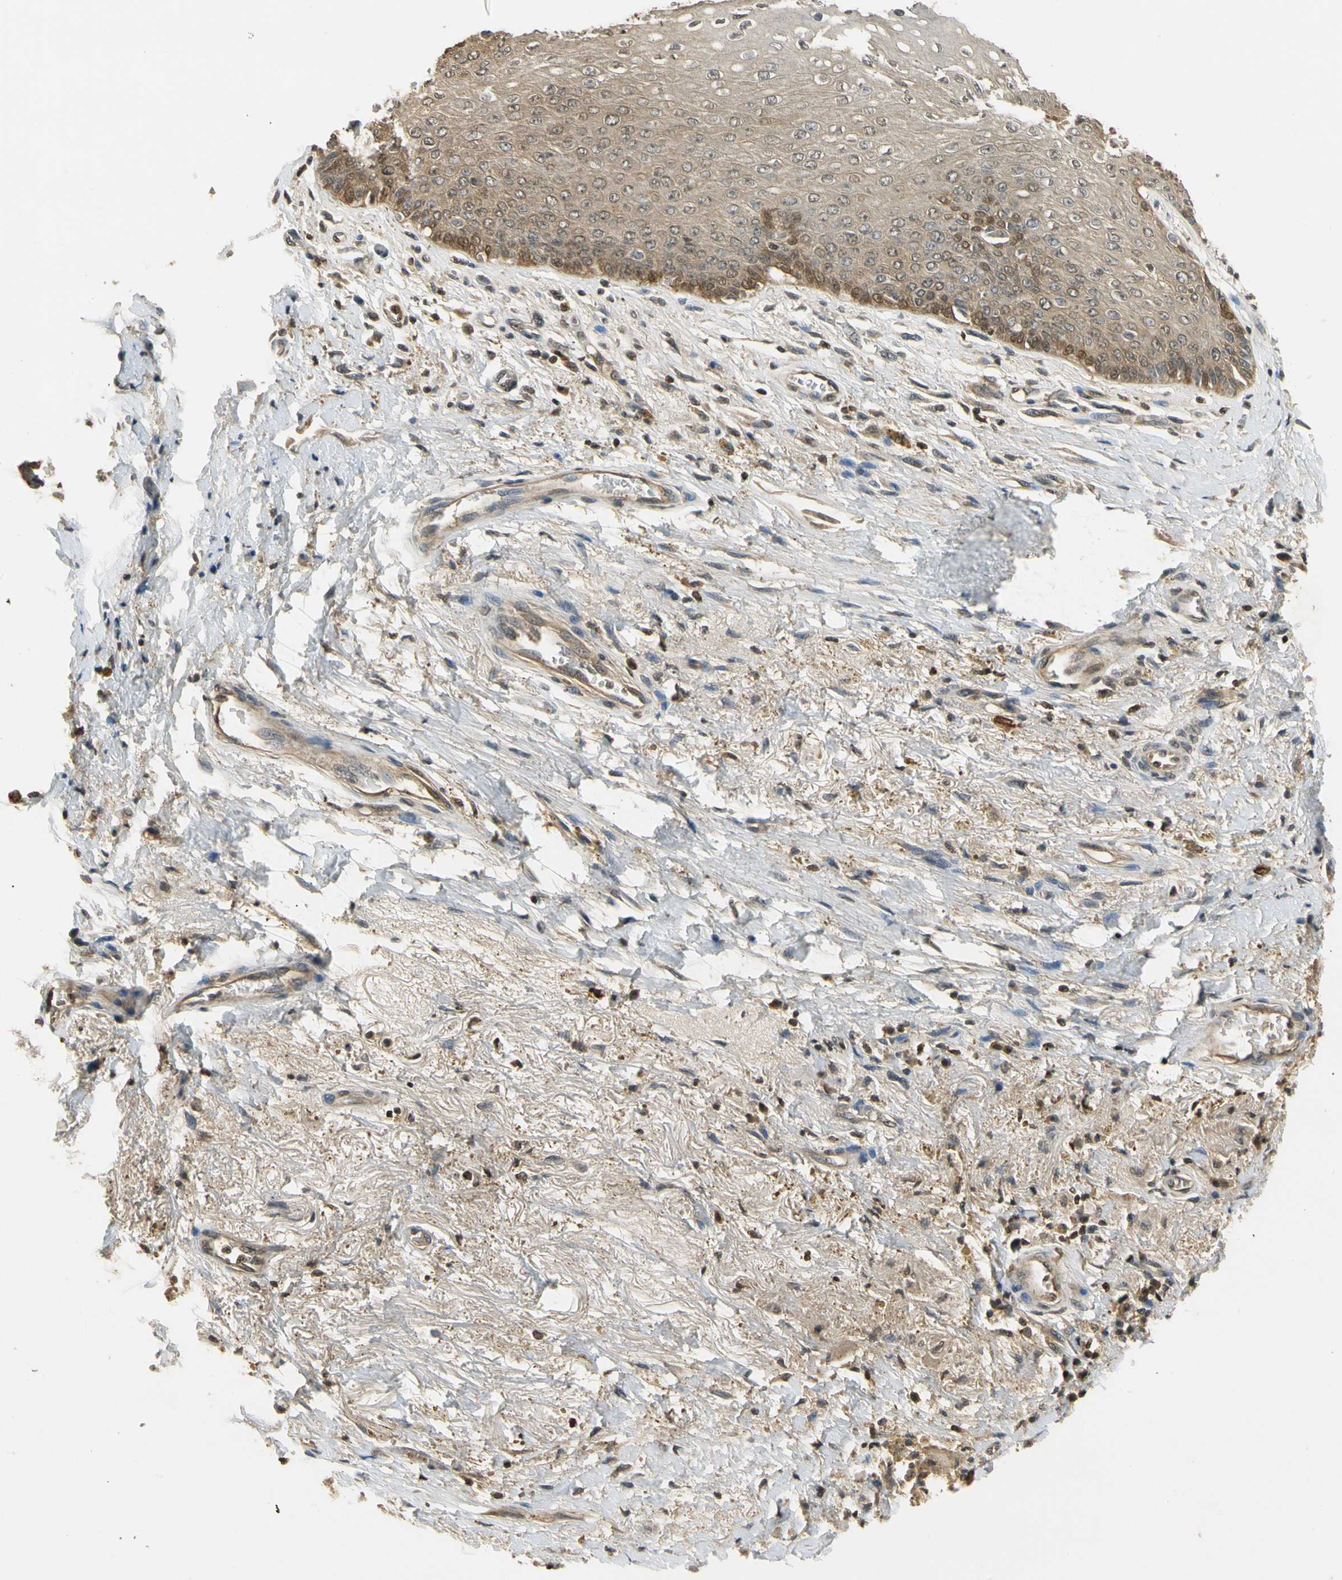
{"staining": {"intensity": "moderate", "quantity": "25%-75%", "location": "cytoplasmic/membranous,nuclear"}, "tissue": "skin", "cell_type": "Epidermal cells", "image_type": "normal", "snomed": [{"axis": "morphology", "description": "Normal tissue, NOS"}, {"axis": "topography", "description": "Anal"}], "caption": "Moderate cytoplasmic/membranous,nuclear expression is present in about 25%-75% of epidermal cells in benign skin.", "gene": "SOD1", "patient": {"sex": "female", "age": 46}}